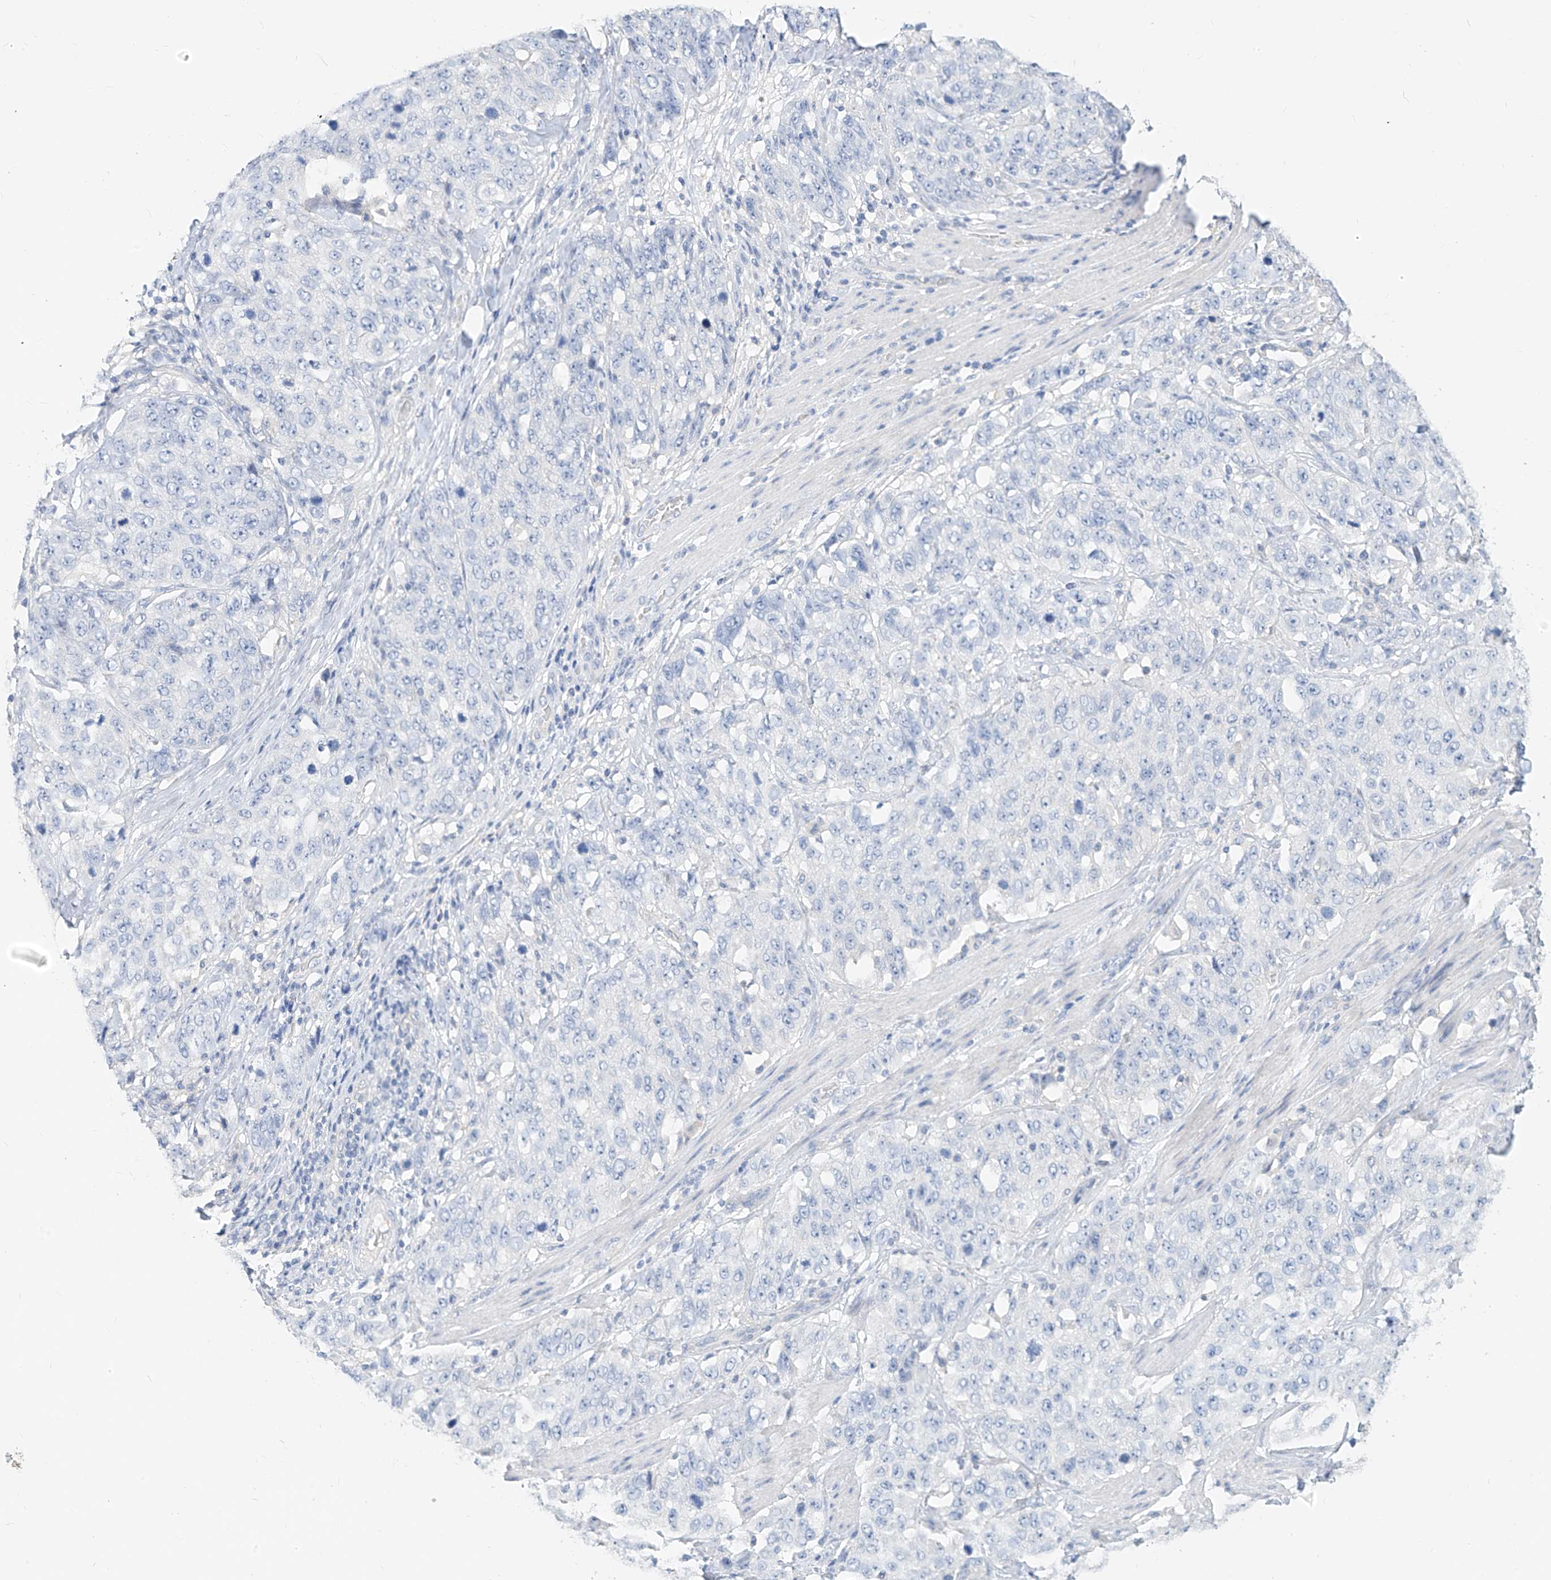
{"staining": {"intensity": "negative", "quantity": "none", "location": "none"}, "tissue": "stomach cancer", "cell_type": "Tumor cells", "image_type": "cancer", "snomed": [{"axis": "morphology", "description": "Adenocarcinoma, NOS"}, {"axis": "topography", "description": "Stomach"}], "caption": "DAB (3,3'-diaminobenzidine) immunohistochemical staining of human stomach adenocarcinoma demonstrates no significant positivity in tumor cells. (DAB (3,3'-diaminobenzidine) IHC, high magnification).", "gene": "ZZEF1", "patient": {"sex": "male", "age": 48}}